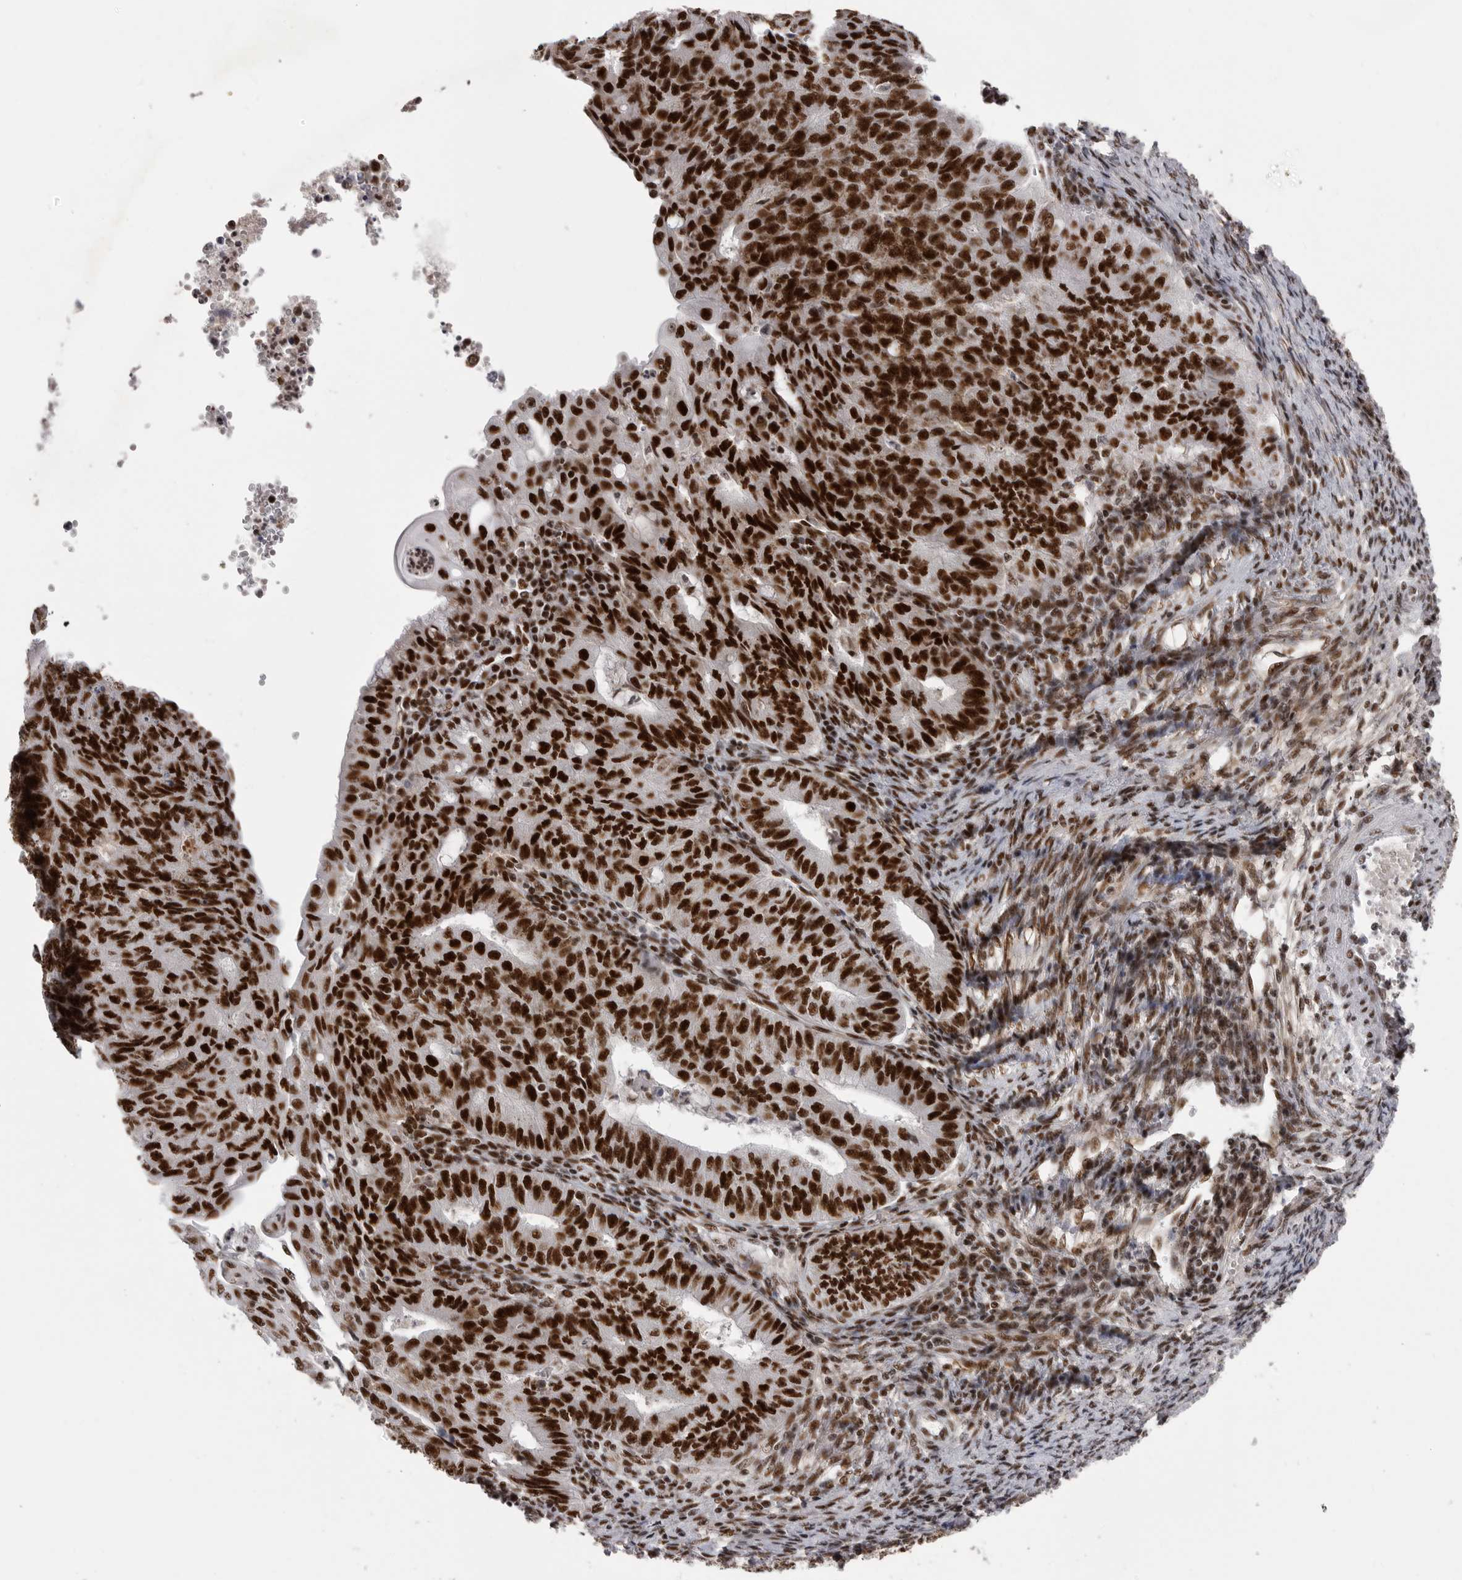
{"staining": {"intensity": "strong", "quantity": ">75%", "location": "nuclear"}, "tissue": "endometrial cancer", "cell_type": "Tumor cells", "image_type": "cancer", "snomed": [{"axis": "morphology", "description": "Adenocarcinoma, NOS"}, {"axis": "topography", "description": "Endometrium"}], "caption": "The image shows a brown stain indicating the presence of a protein in the nuclear of tumor cells in endometrial cancer.", "gene": "PPP1R8", "patient": {"sex": "female", "age": 32}}